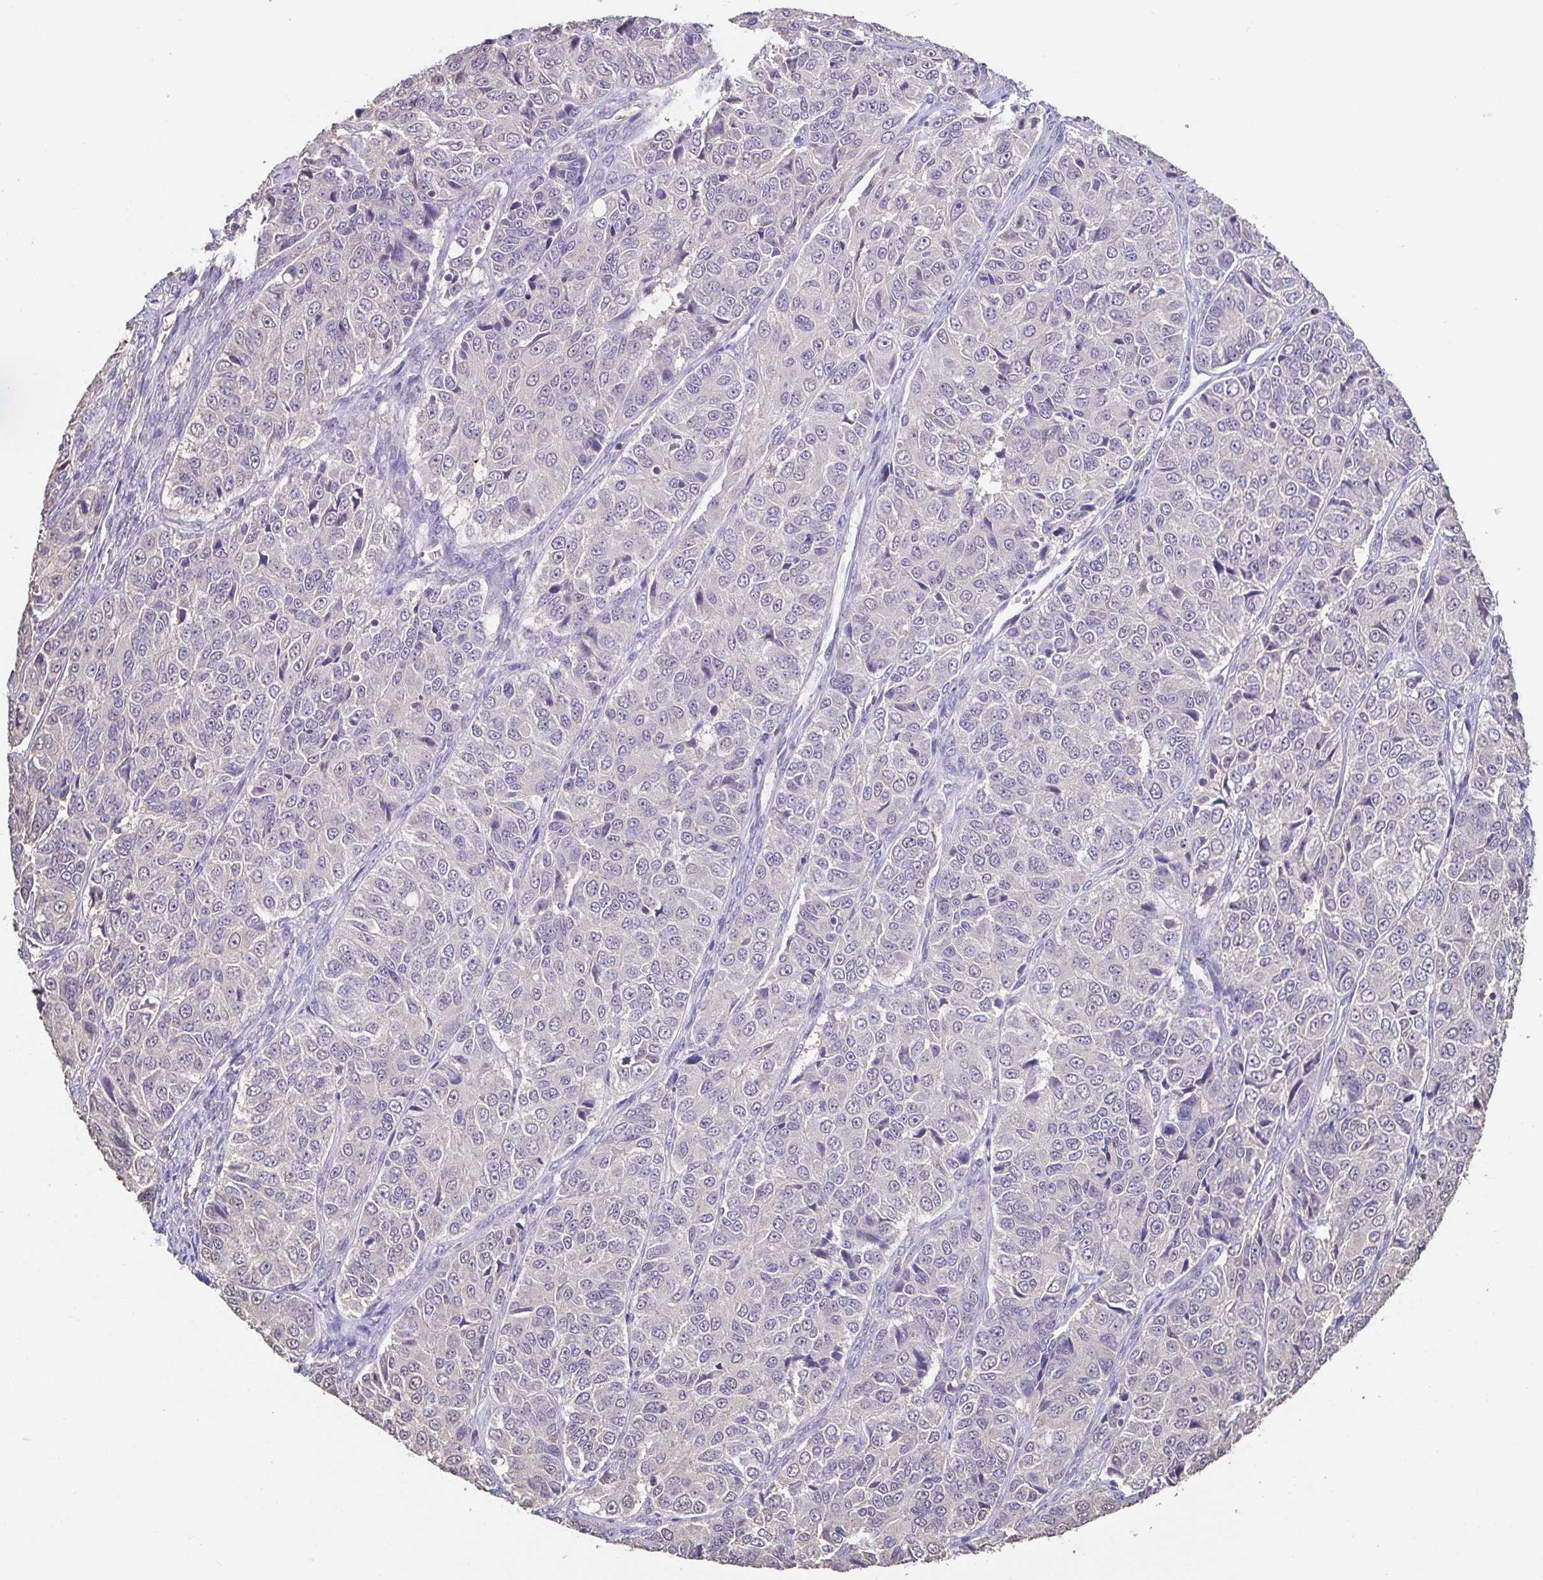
{"staining": {"intensity": "negative", "quantity": "none", "location": "none"}, "tissue": "ovarian cancer", "cell_type": "Tumor cells", "image_type": "cancer", "snomed": [{"axis": "morphology", "description": "Carcinoma, endometroid"}, {"axis": "topography", "description": "Ovary"}], "caption": "Micrograph shows no significant protein staining in tumor cells of endometroid carcinoma (ovarian). (Immunohistochemistry (ihc), brightfield microscopy, high magnification).", "gene": "ACTRT2", "patient": {"sex": "female", "age": 51}}